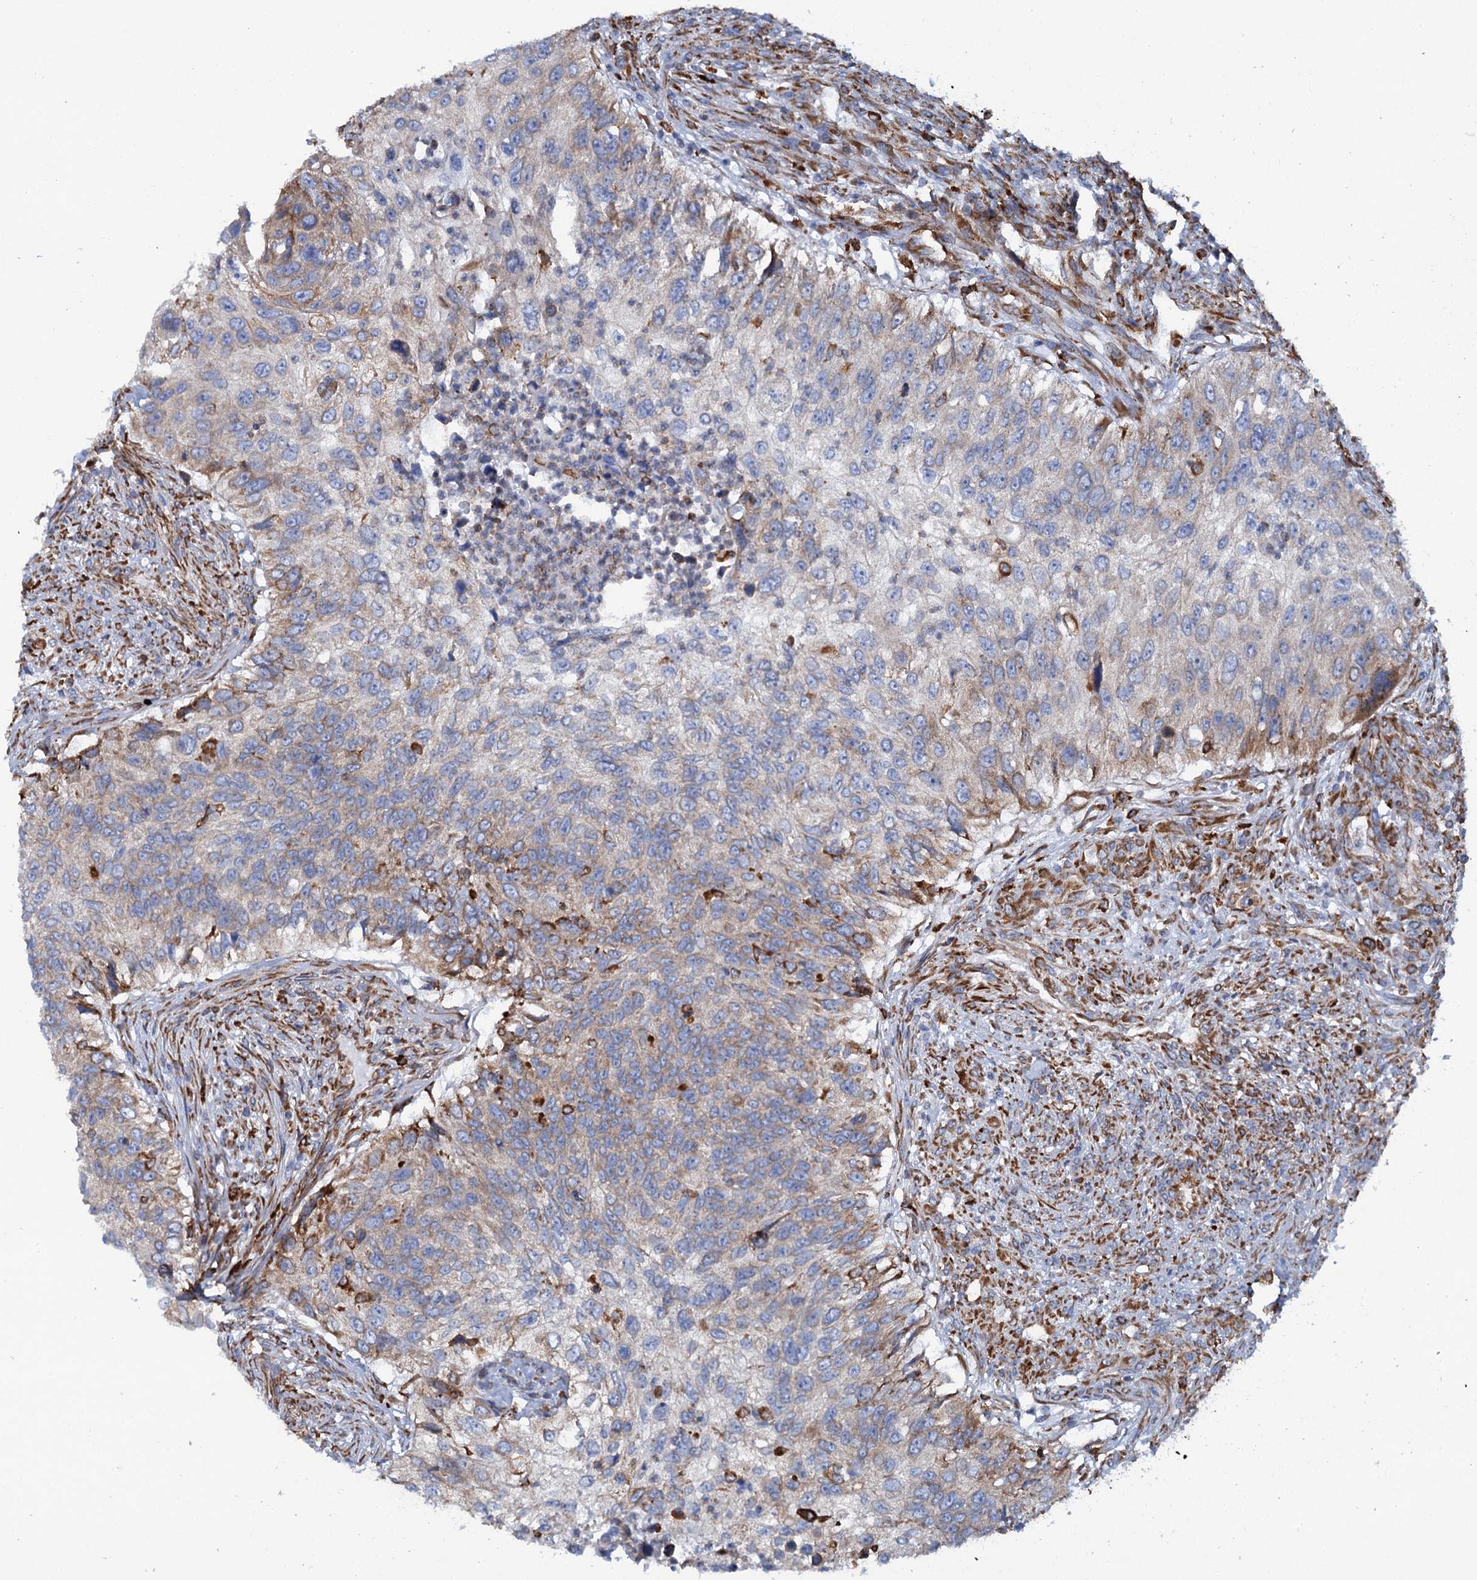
{"staining": {"intensity": "weak", "quantity": "25%-75%", "location": "cytoplasmic/membranous"}, "tissue": "urothelial cancer", "cell_type": "Tumor cells", "image_type": "cancer", "snomed": [{"axis": "morphology", "description": "Urothelial carcinoma, High grade"}, {"axis": "topography", "description": "Urinary bladder"}], "caption": "Immunohistochemical staining of human urothelial cancer exhibits weak cytoplasmic/membranous protein expression in about 25%-75% of tumor cells. Using DAB (3,3'-diaminobenzidine) (brown) and hematoxylin (blue) stains, captured at high magnification using brightfield microscopy.", "gene": "SHE", "patient": {"sex": "female", "age": 60}}